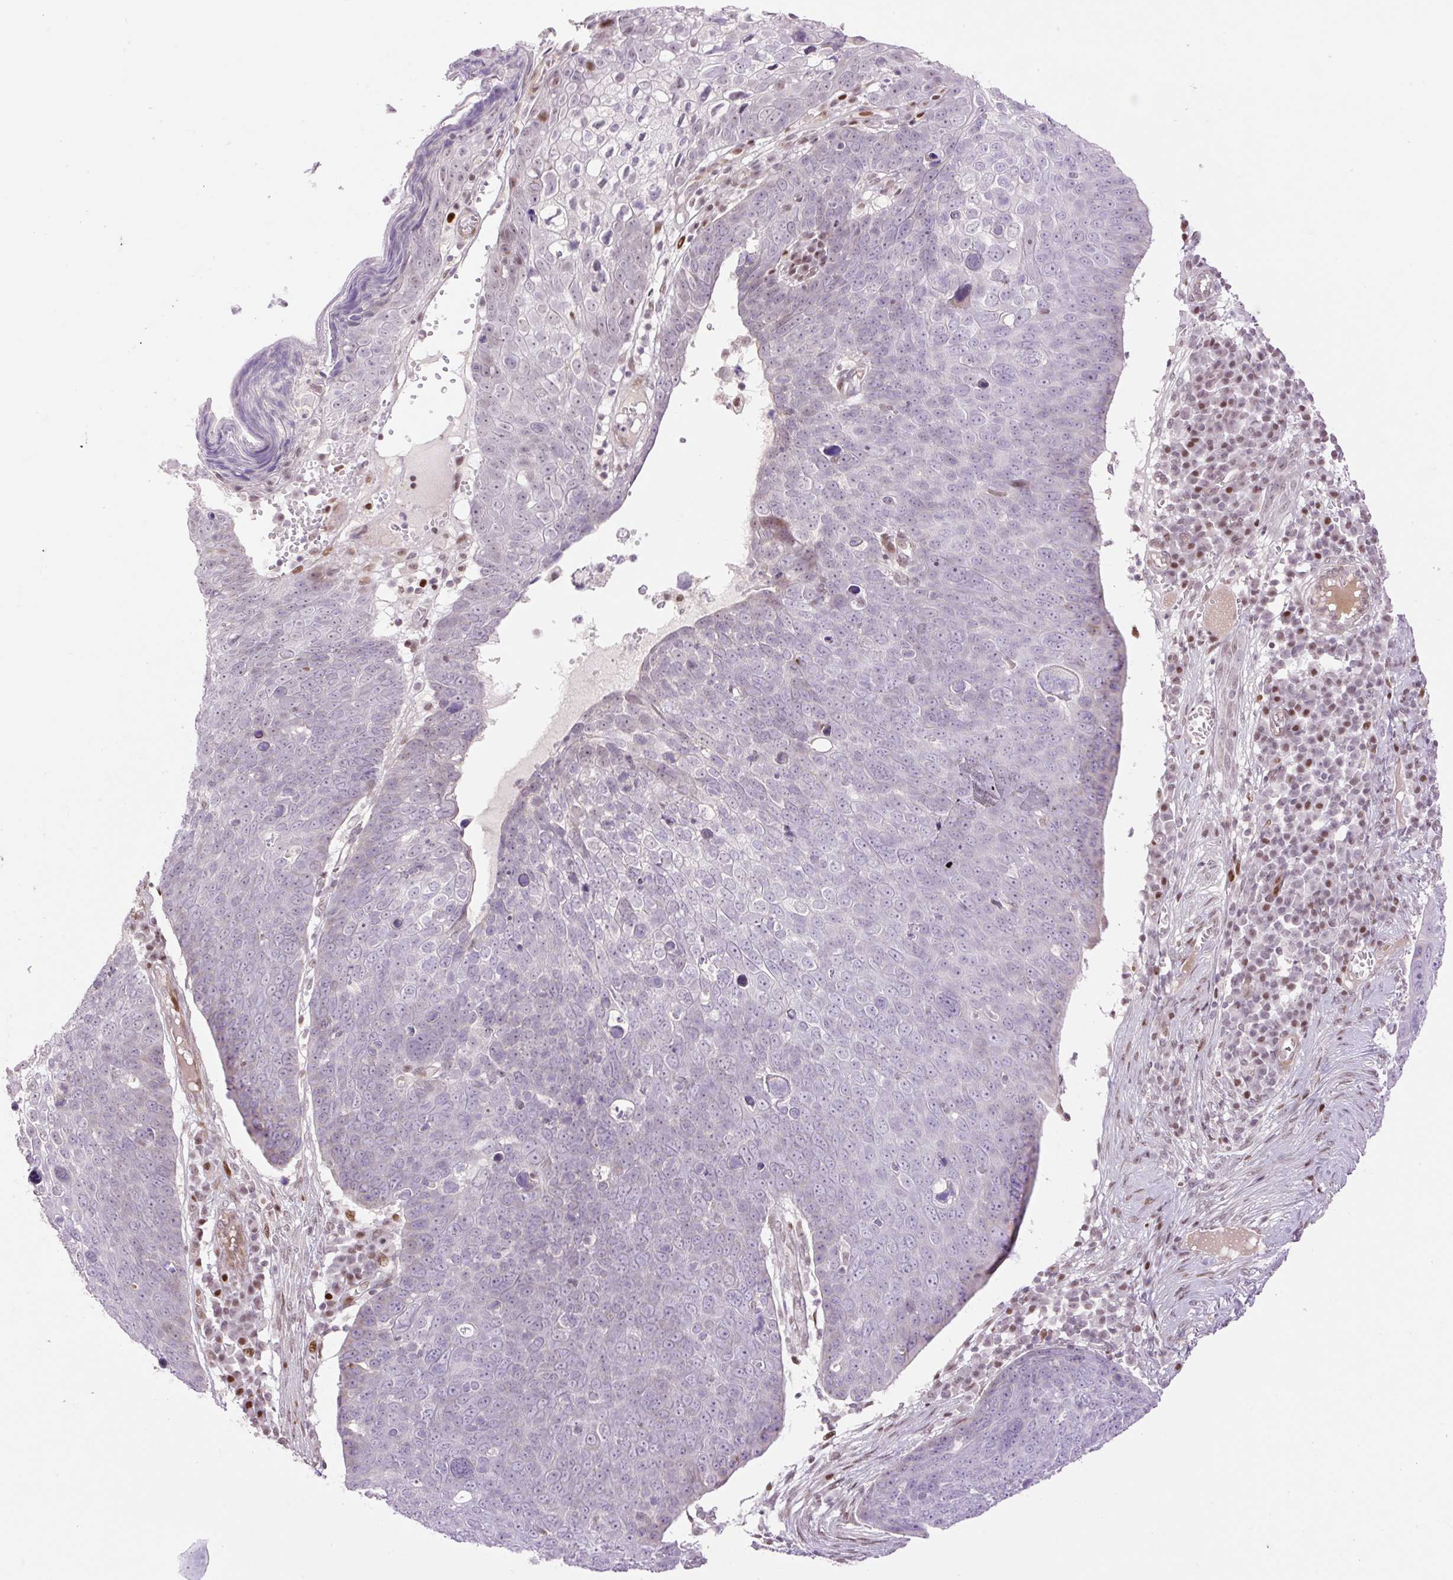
{"staining": {"intensity": "negative", "quantity": "none", "location": "none"}, "tissue": "skin cancer", "cell_type": "Tumor cells", "image_type": "cancer", "snomed": [{"axis": "morphology", "description": "Squamous cell carcinoma, NOS"}, {"axis": "topography", "description": "Skin"}], "caption": "This is a histopathology image of immunohistochemistry (IHC) staining of skin cancer (squamous cell carcinoma), which shows no positivity in tumor cells.", "gene": "RIPPLY3", "patient": {"sex": "male", "age": 71}}